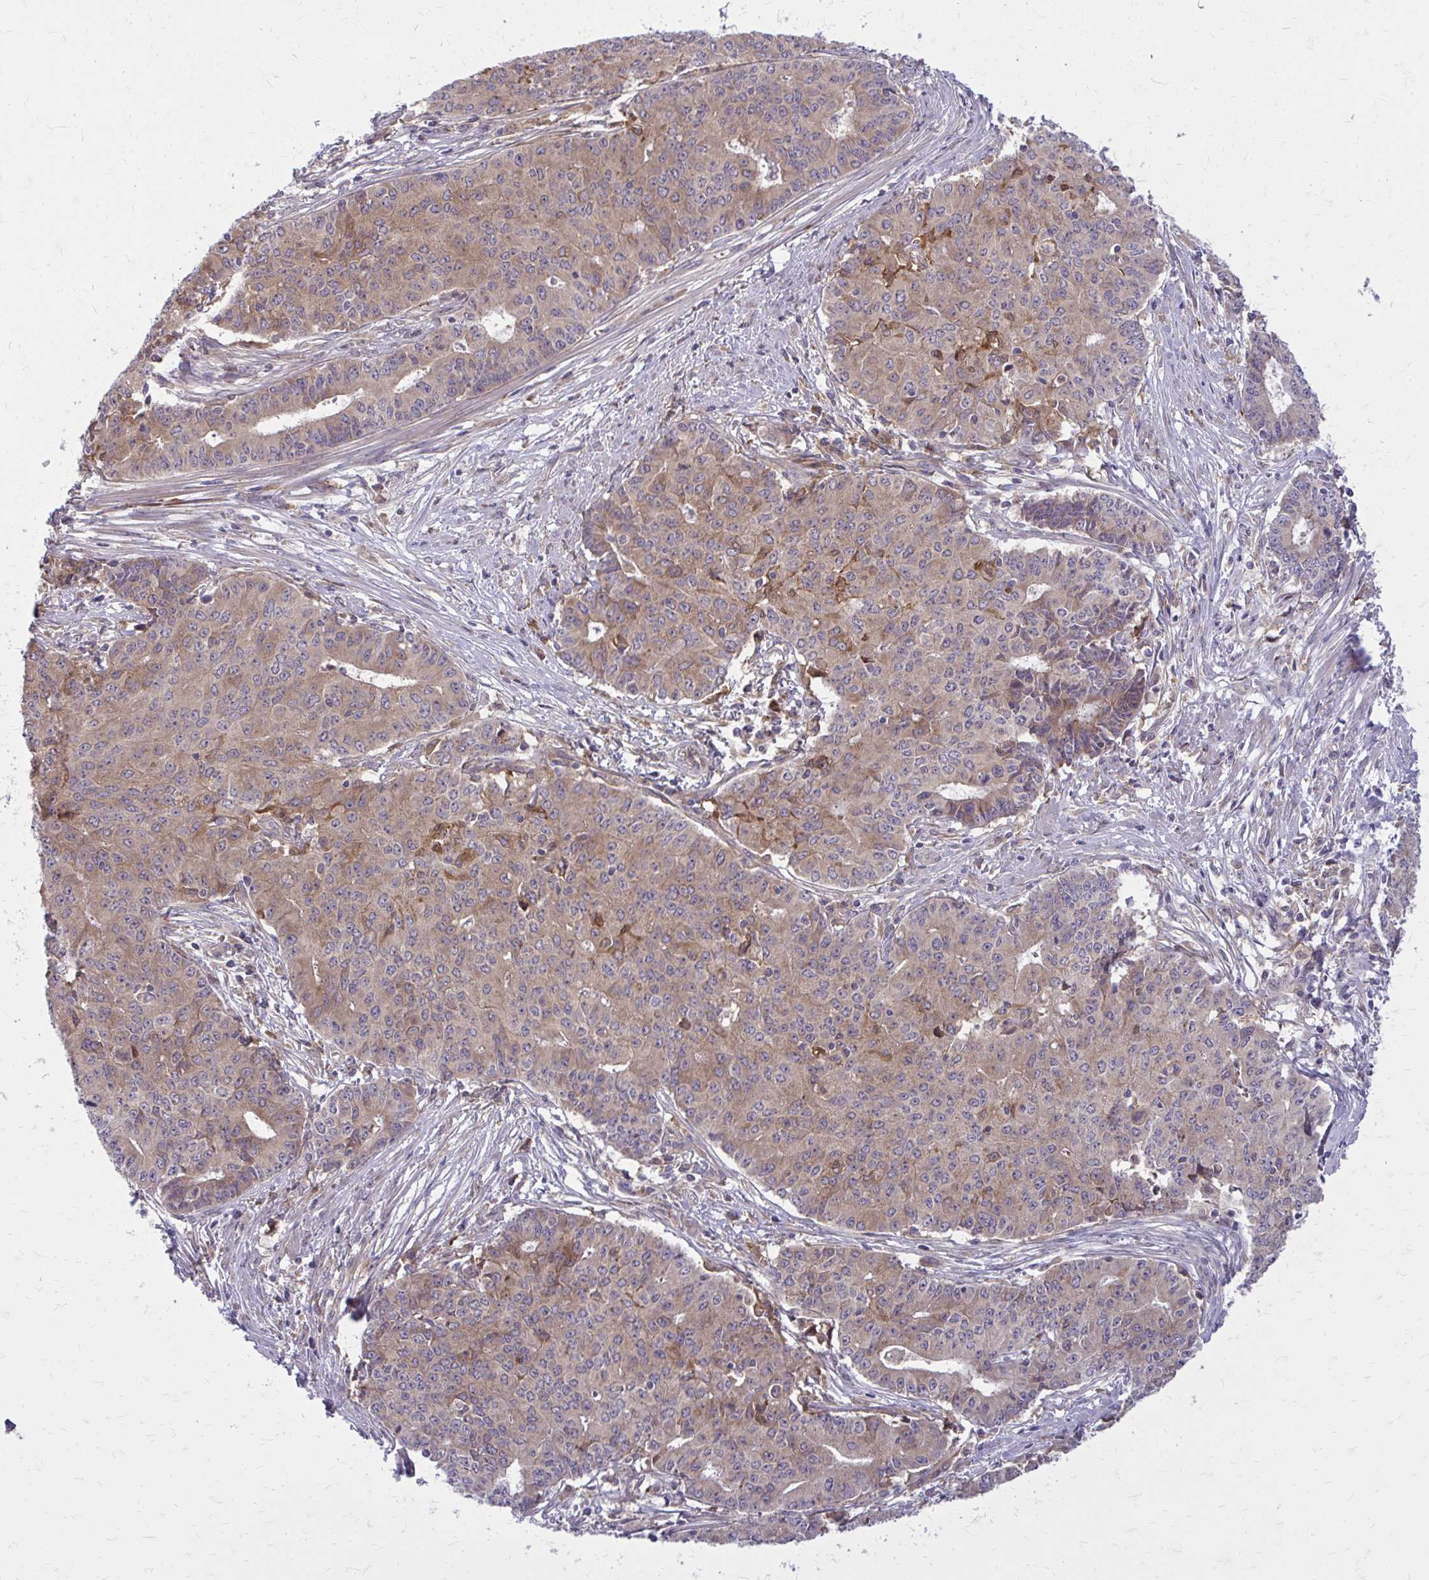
{"staining": {"intensity": "moderate", "quantity": "25%-75%", "location": "cytoplasmic/membranous"}, "tissue": "endometrial cancer", "cell_type": "Tumor cells", "image_type": "cancer", "snomed": [{"axis": "morphology", "description": "Adenocarcinoma, NOS"}, {"axis": "topography", "description": "Endometrium"}], "caption": "Immunohistochemistry image of neoplastic tissue: human adenocarcinoma (endometrial) stained using immunohistochemistry demonstrates medium levels of moderate protein expression localized specifically in the cytoplasmic/membranous of tumor cells, appearing as a cytoplasmic/membranous brown color.", "gene": "OXNAD1", "patient": {"sex": "female", "age": 59}}